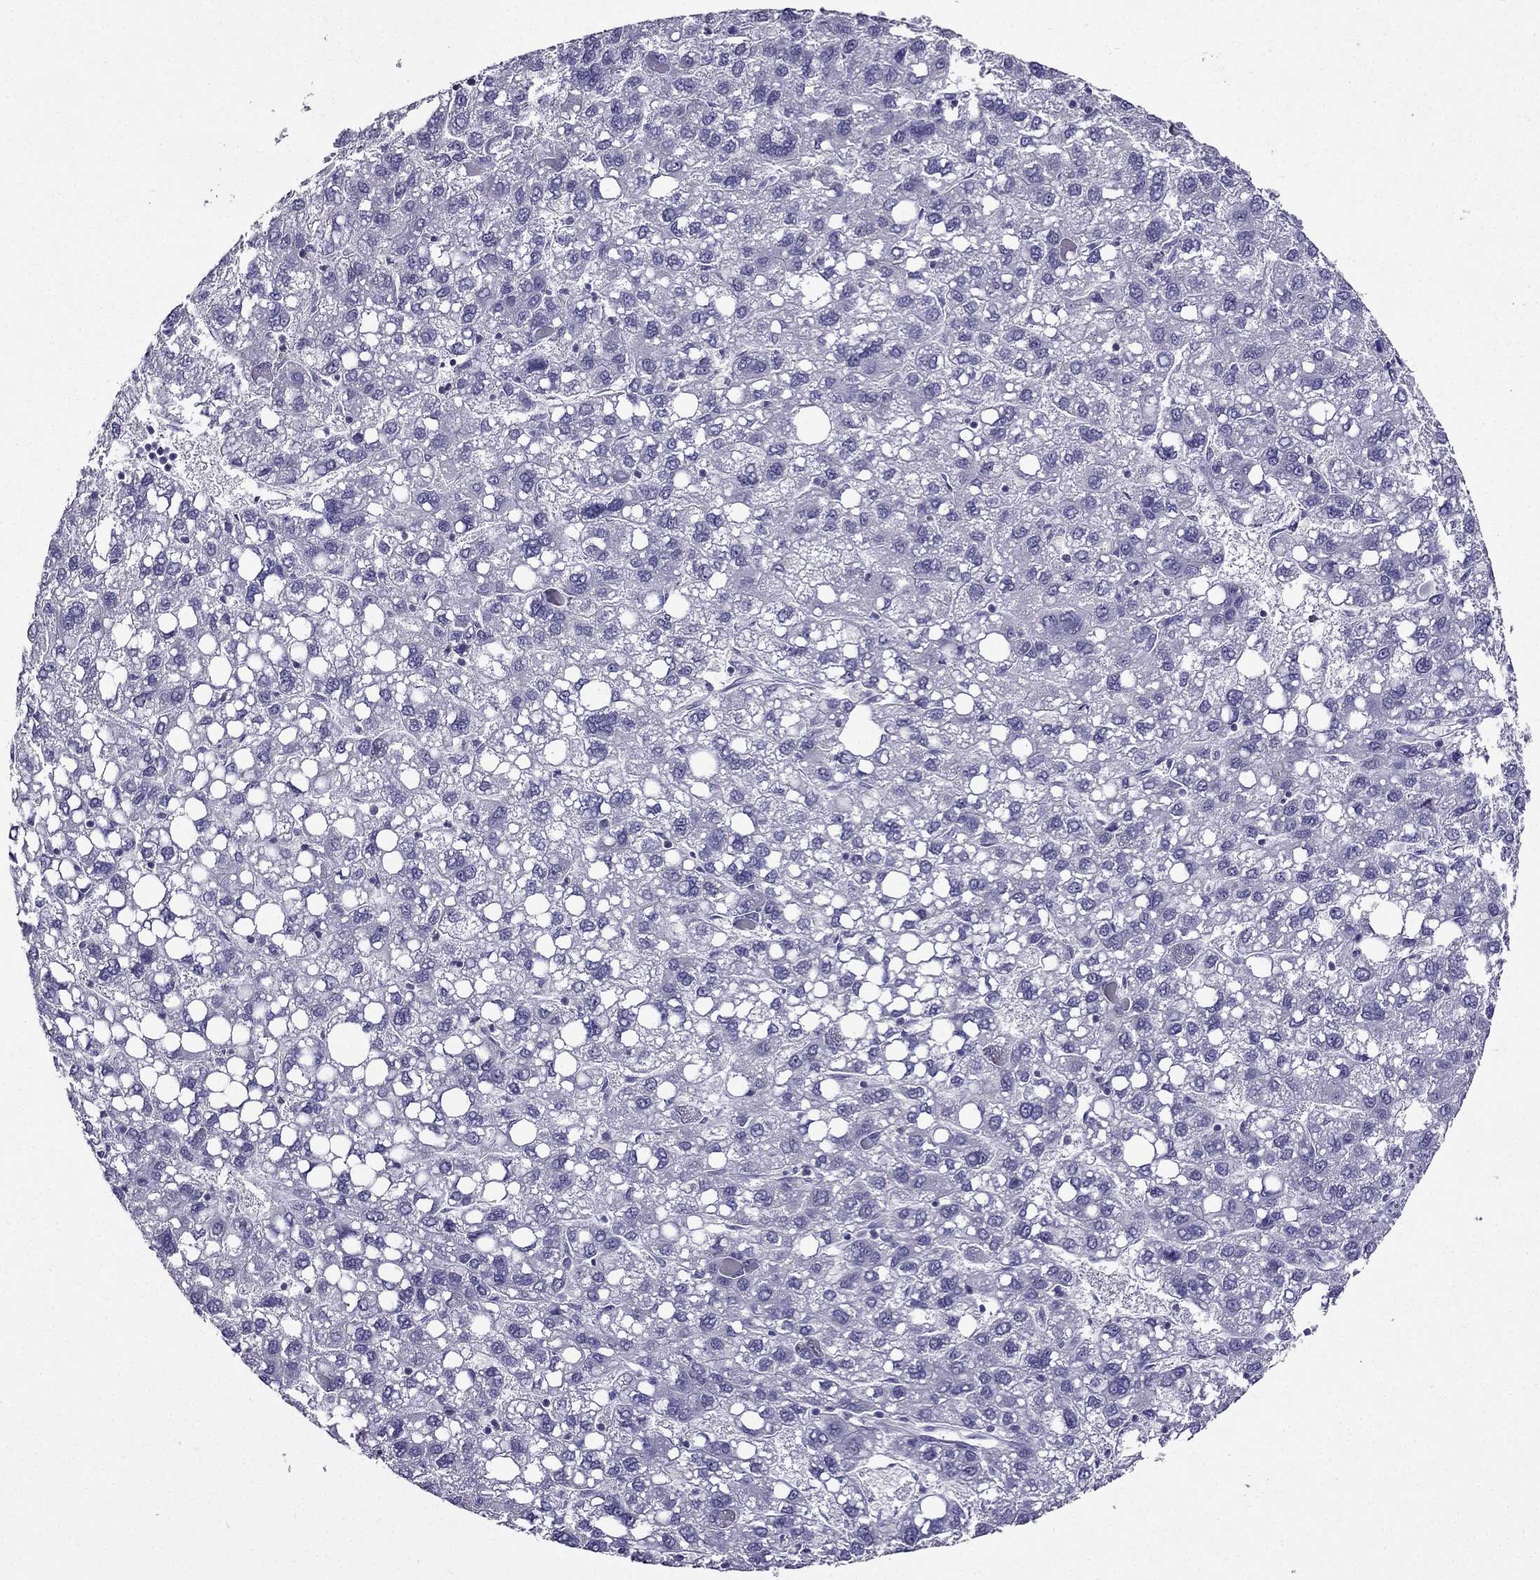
{"staining": {"intensity": "negative", "quantity": "none", "location": "none"}, "tissue": "liver cancer", "cell_type": "Tumor cells", "image_type": "cancer", "snomed": [{"axis": "morphology", "description": "Carcinoma, Hepatocellular, NOS"}, {"axis": "topography", "description": "Liver"}], "caption": "Immunohistochemistry of hepatocellular carcinoma (liver) exhibits no positivity in tumor cells. Brightfield microscopy of immunohistochemistry (IHC) stained with DAB (3,3'-diaminobenzidine) (brown) and hematoxylin (blue), captured at high magnification.", "gene": "AAK1", "patient": {"sex": "female", "age": 82}}